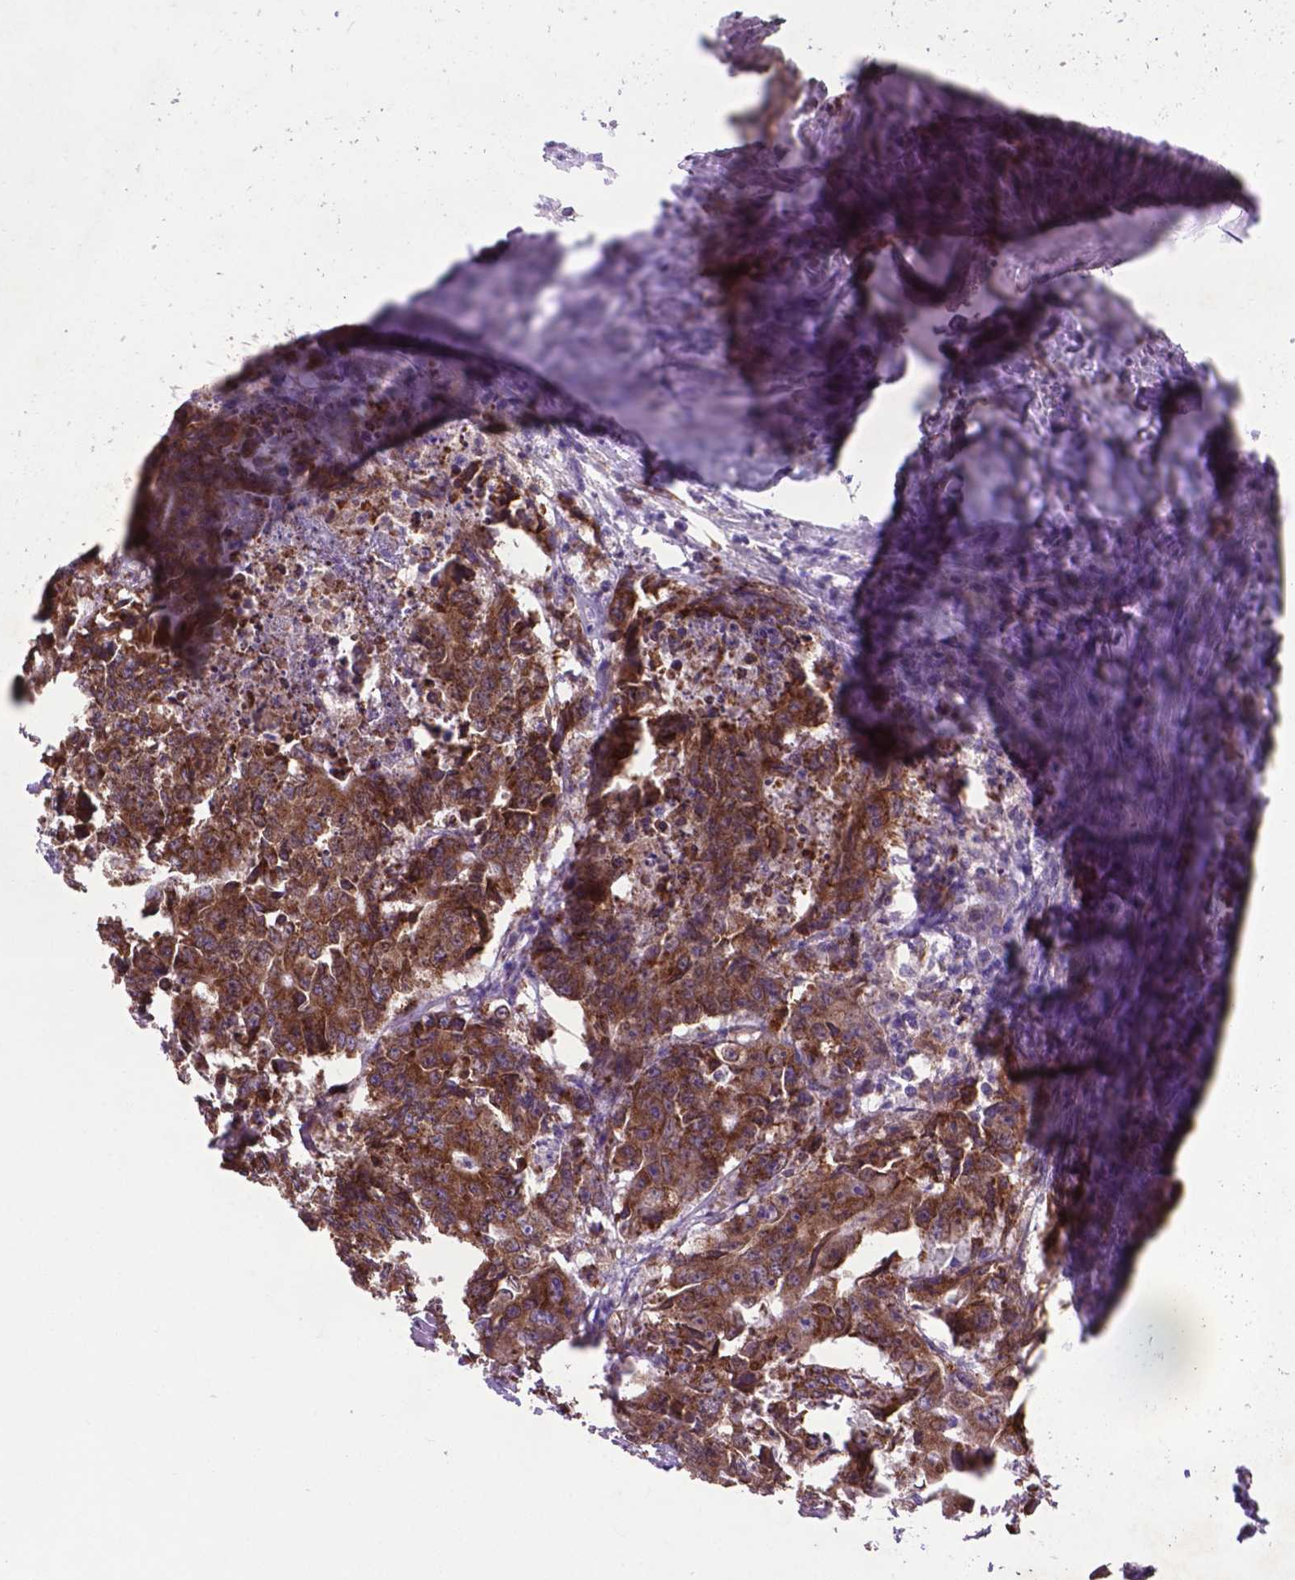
{"staining": {"intensity": "moderate", "quantity": ">75%", "location": "cytoplasmic/membranous"}, "tissue": "colorectal cancer", "cell_type": "Tumor cells", "image_type": "cancer", "snomed": [{"axis": "morphology", "description": "Adenocarcinoma, NOS"}, {"axis": "topography", "description": "Rectum"}], "caption": "Protein analysis of adenocarcinoma (colorectal) tissue displays moderate cytoplasmic/membranous staining in about >75% of tumor cells. (Brightfield microscopy of DAB IHC at high magnification).", "gene": "WDR83OS", "patient": {"sex": "male", "age": 54}}